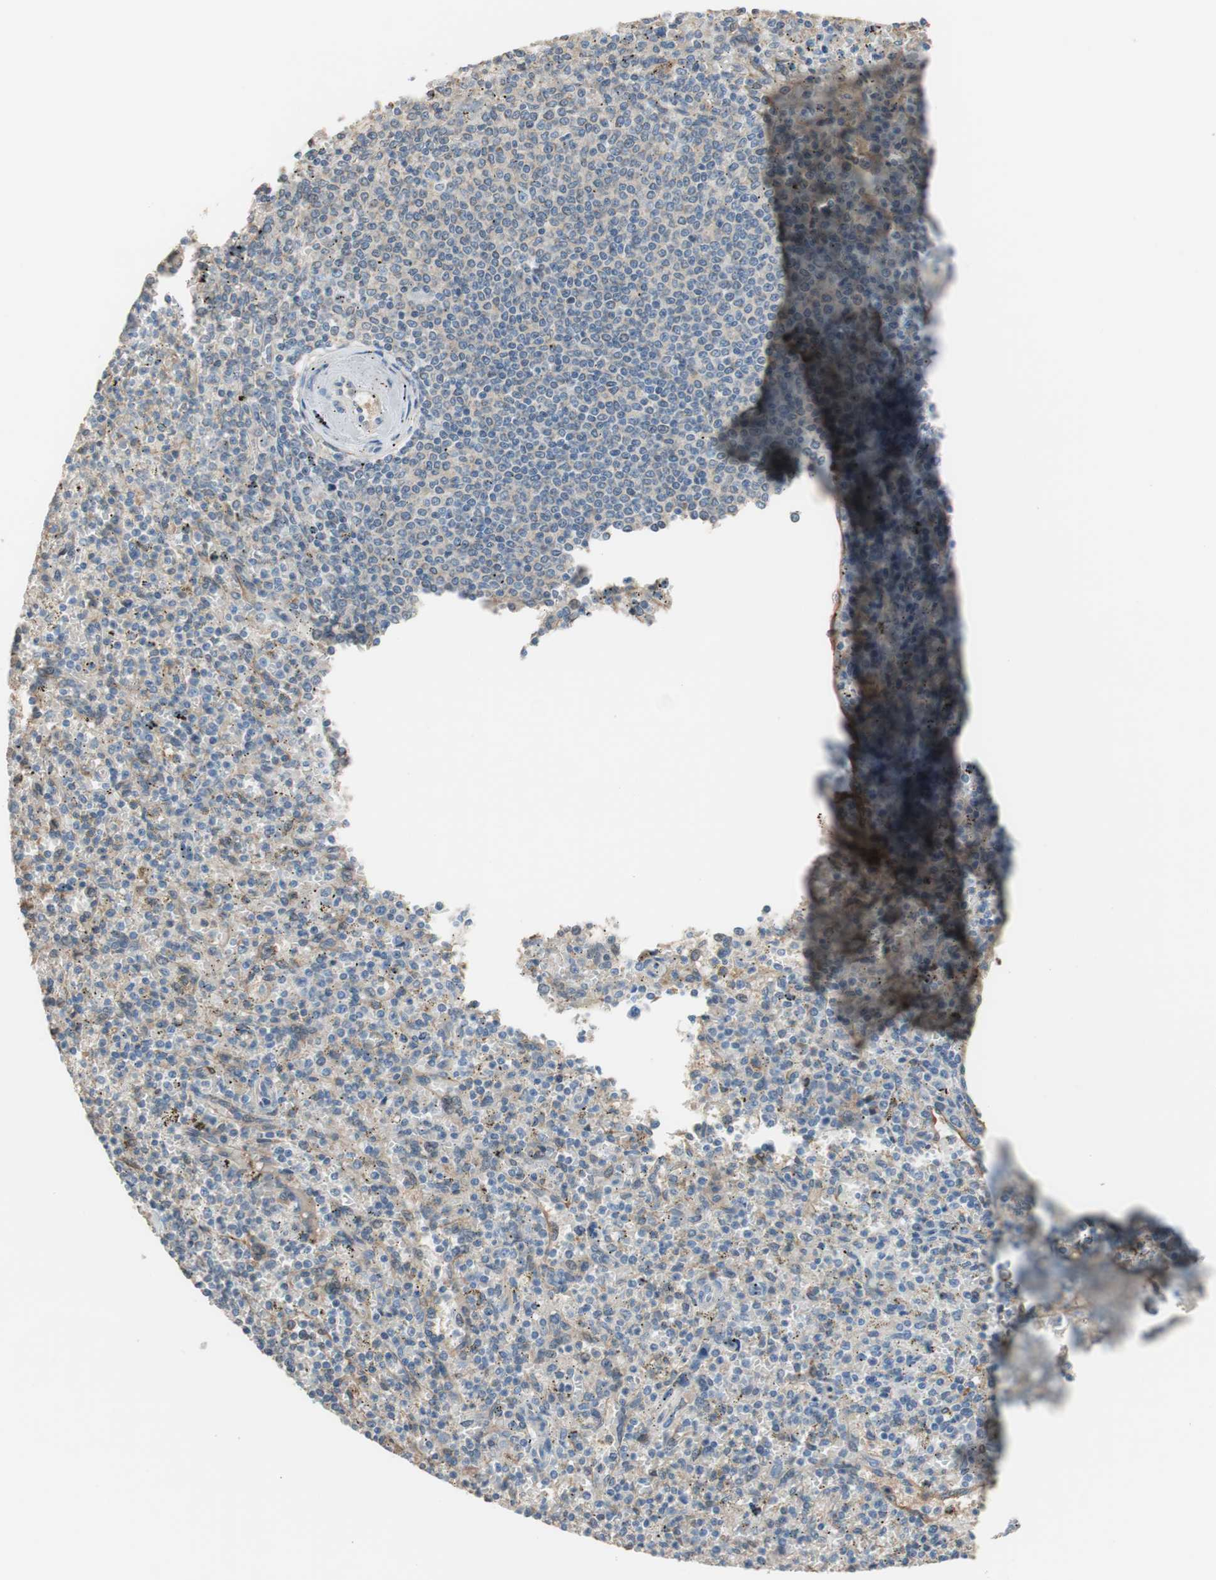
{"staining": {"intensity": "moderate", "quantity": "<25%", "location": "cytoplasmic/membranous"}, "tissue": "spleen", "cell_type": "Cells in red pulp", "image_type": "normal", "snomed": [{"axis": "morphology", "description": "Normal tissue, NOS"}, {"axis": "topography", "description": "Spleen"}], "caption": "High-power microscopy captured an IHC histopathology image of normal spleen, revealing moderate cytoplasmic/membranous expression in approximately <25% of cells in red pulp.", "gene": "ALDH1A2", "patient": {"sex": "male", "age": 72}}